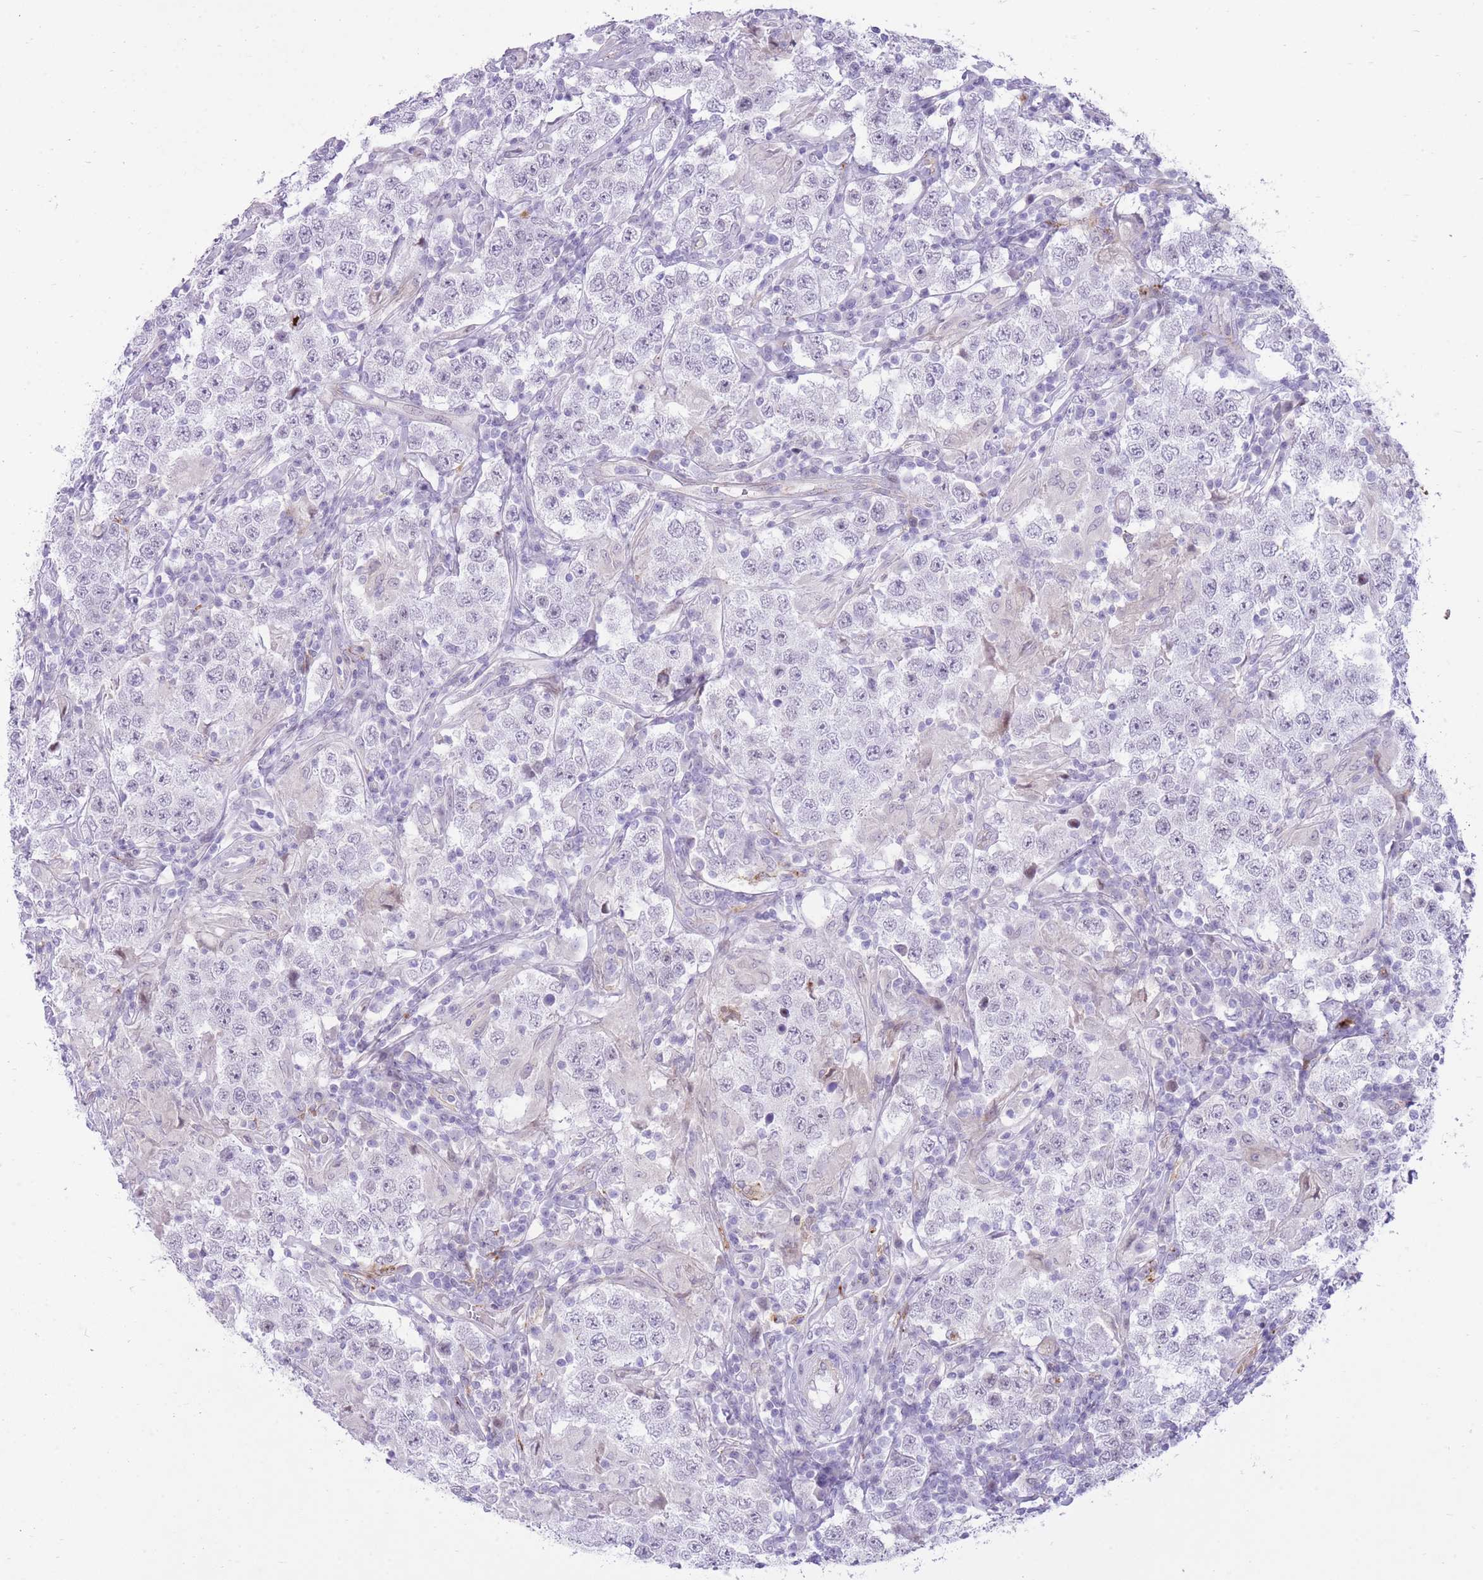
{"staining": {"intensity": "negative", "quantity": "none", "location": "none"}, "tissue": "testis cancer", "cell_type": "Tumor cells", "image_type": "cancer", "snomed": [{"axis": "morphology", "description": "Seminoma, NOS"}, {"axis": "morphology", "description": "Carcinoma, Embryonal, NOS"}, {"axis": "topography", "description": "Testis"}], "caption": "Tumor cells show no significant staining in testis seminoma. (Immunohistochemistry (ihc), brightfield microscopy, high magnification).", "gene": "MEIS3", "patient": {"sex": "male", "age": 41}}